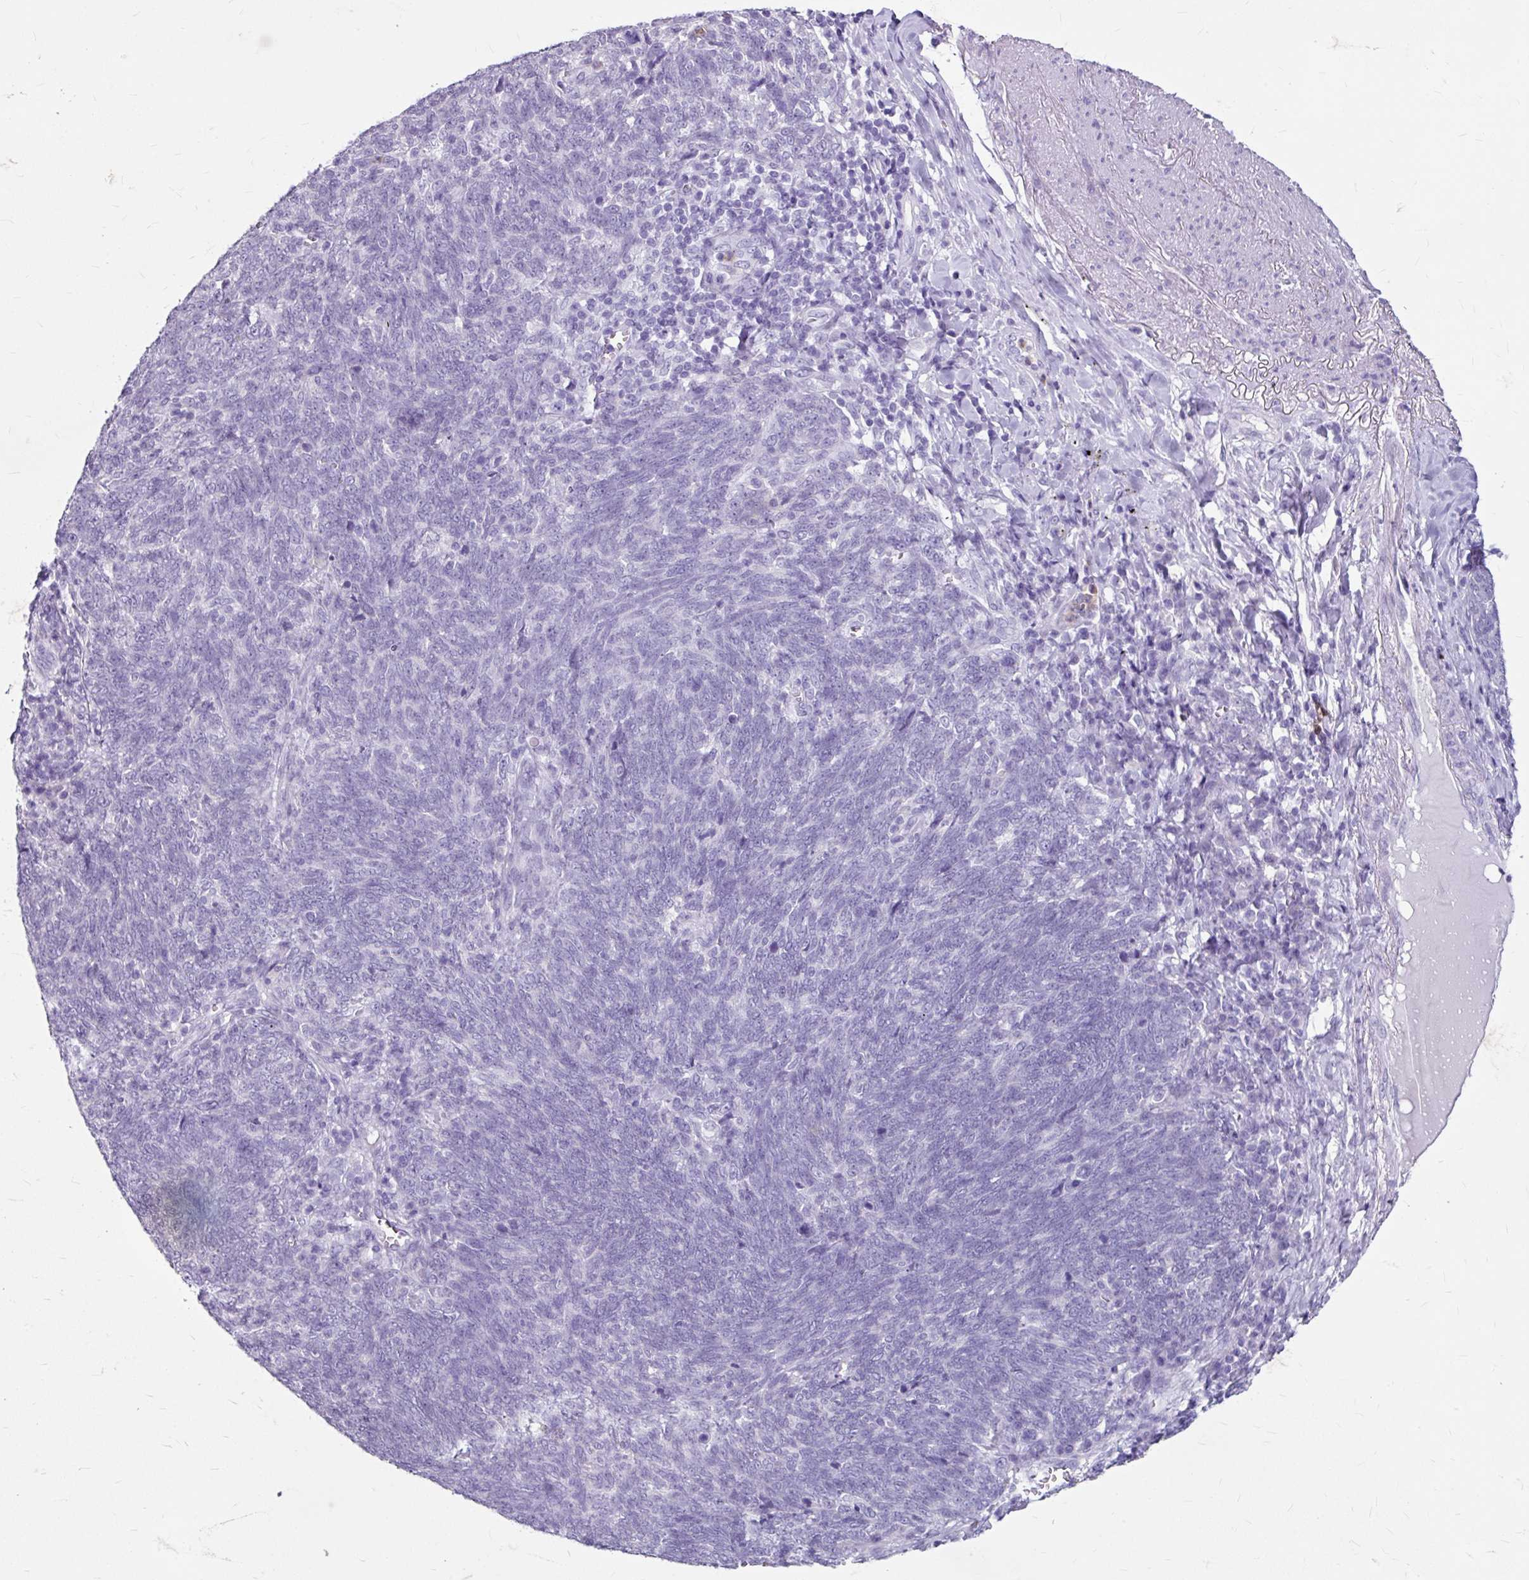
{"staining": {"intensity": "negative", "quantity": "none", "location": "none"}, "tissue": "lung cancer", "cell_type": "Tumor cells", "image_type": "cancer", "snomed": [{"axis": "morphology", "description": "Squamous cell carcinoma, NOS"}, {"axis": "topography", "description": "Lung"}], "caption": "High magnification brightfield microscopy of lung cancer stained with DAB (3,3'-diaminobenzidine) (brown) and counterstained with hematoxylin (blue): tumor cells show no significant positivity.", "gene": "ANKRD1", "patient": {"sex": "female", "age": 72}}